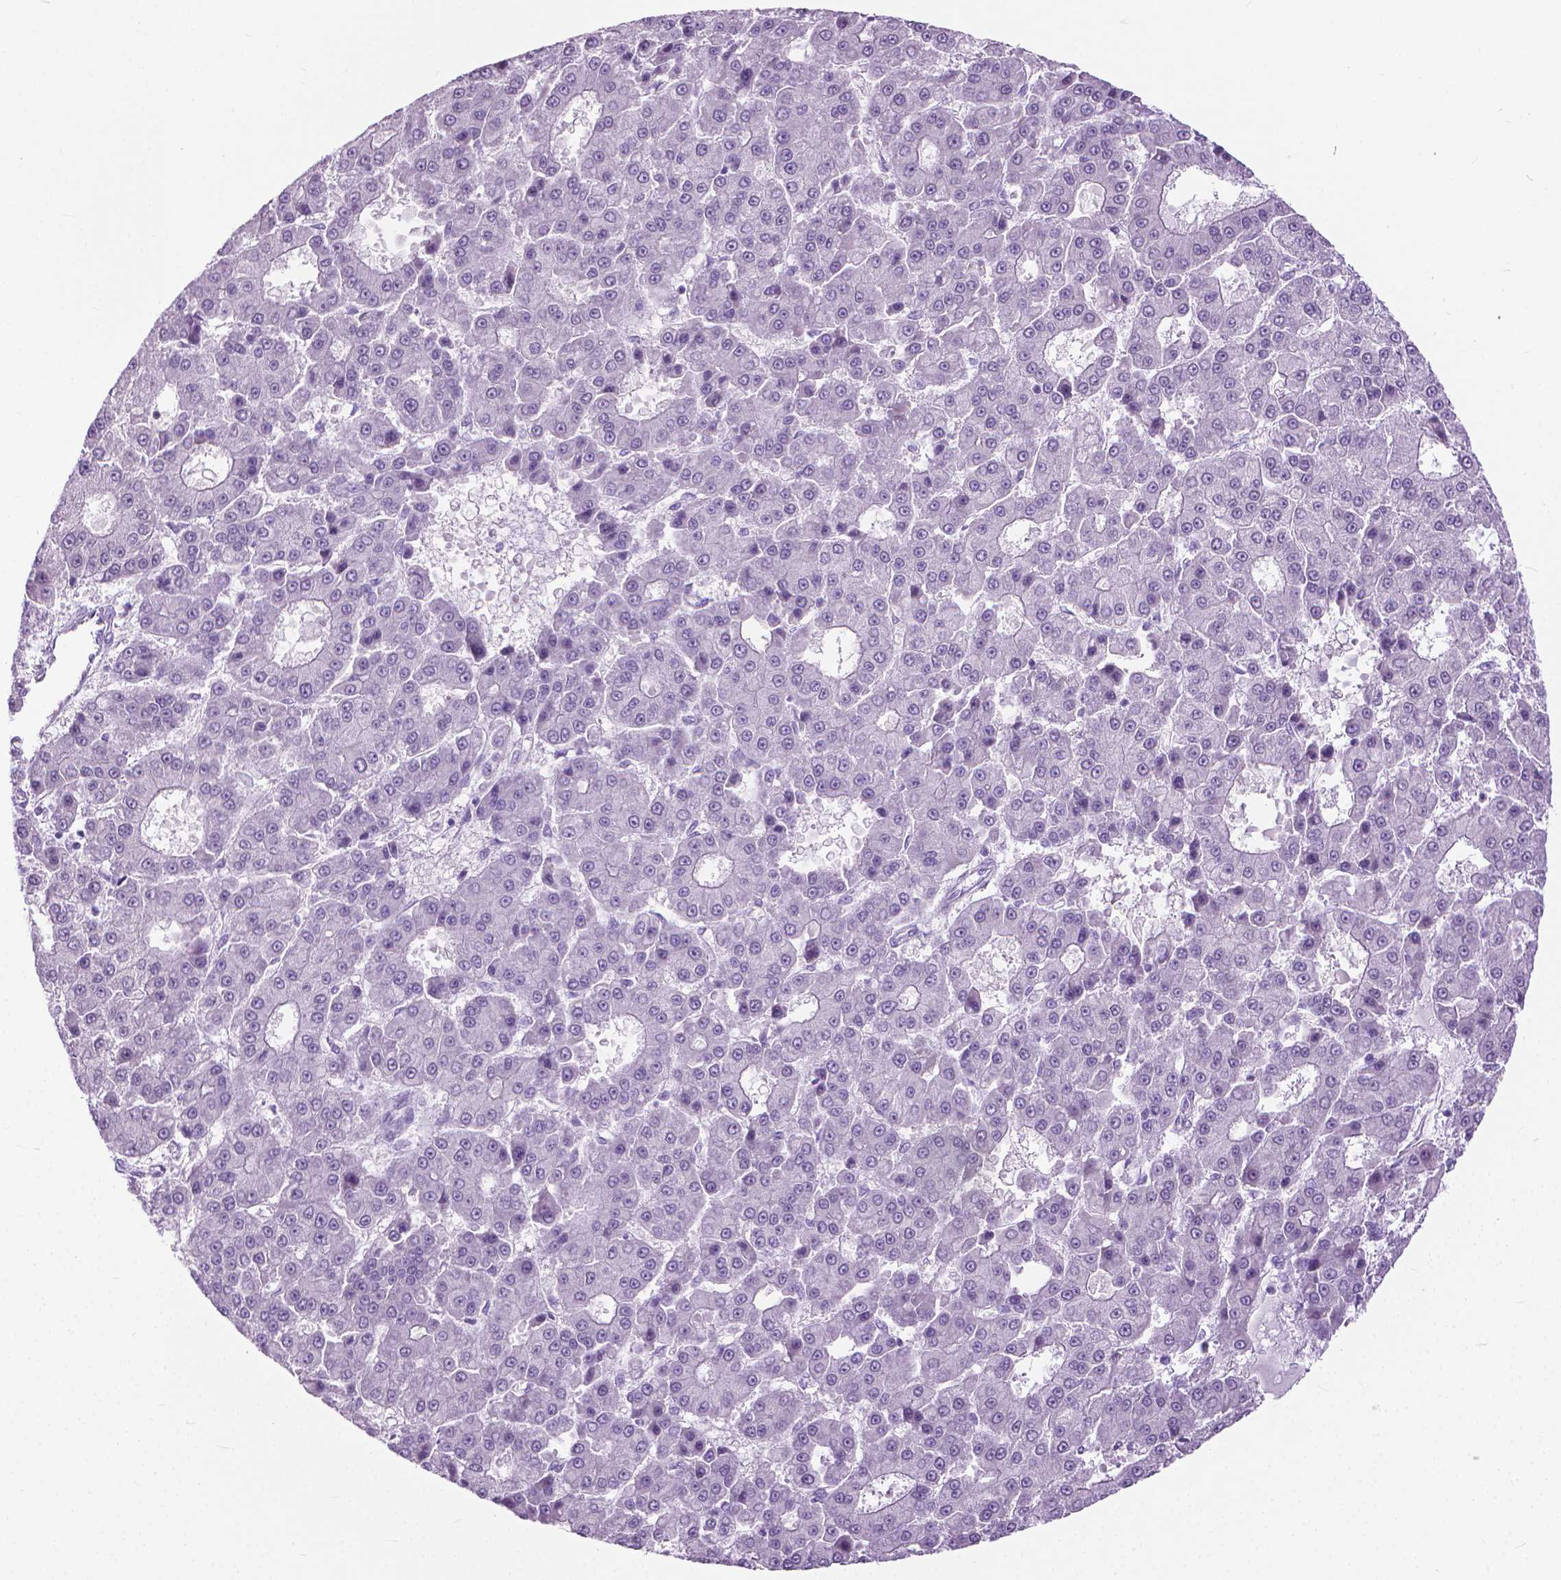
{"staining": {"intensity": "negative", "quantity": "none", "location": "none"}, "tissue": "liver cancer", "cell_type": "Tumor cells", "image_type": "cancer", "snomed": [{"axis": "morphology", "description": "Carcinoma, Hepatocellular, NOS"}, {"axis": "topography", "description": "Liver"}], "caption": "The immunohistochemistry histopathology image has no significant positivity in tumor cells of liver cancer tissue. (Immunohistochemistry, brightfield microscopy, high magnification).", "gene": "HTR2B", "patient": {"sex": "male", "age": 70}}